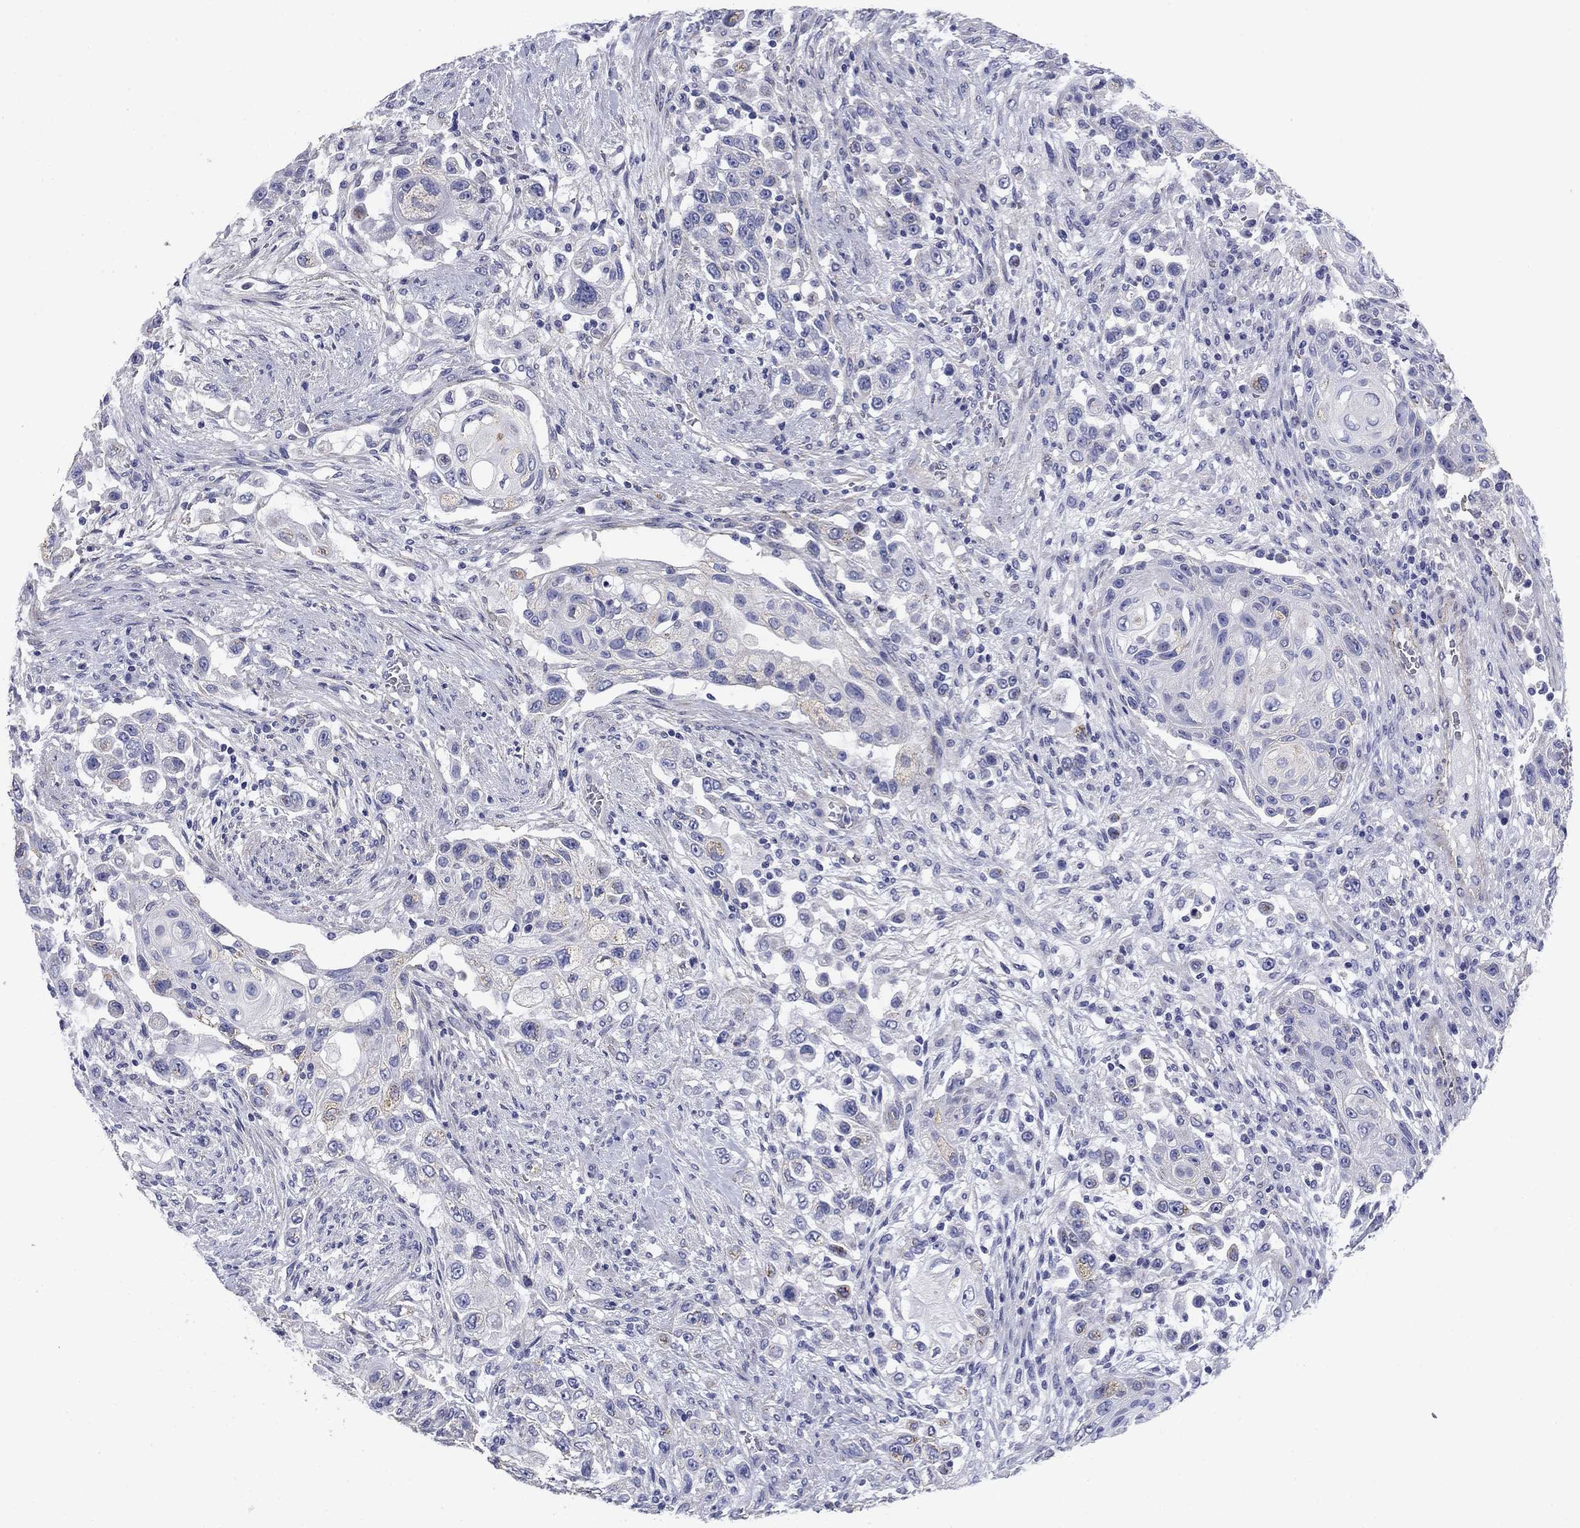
{"staining": {"intensity": "negative", "quantity": "none", "location": "none"}, "tissue": "urothelial cancer", "cell_type": "Tumor cells", "image_type": "cancer", "snomed": [{"axis": "morphology", "description": "Urothelial carcinoma, High grade"}, {"axis": "topography", "description": "Urinary bladder"}], "caption": "Immunohistochemistry (IHC) photomicrograph of neoplastic tissue: human urothelial cancer stained with DAB (3,3'-diaminobenzidine) exhibits no significant protein staining in tumor cells.", "gene": "PRKCG", "patient": {"sex": "female", "age": 56}}